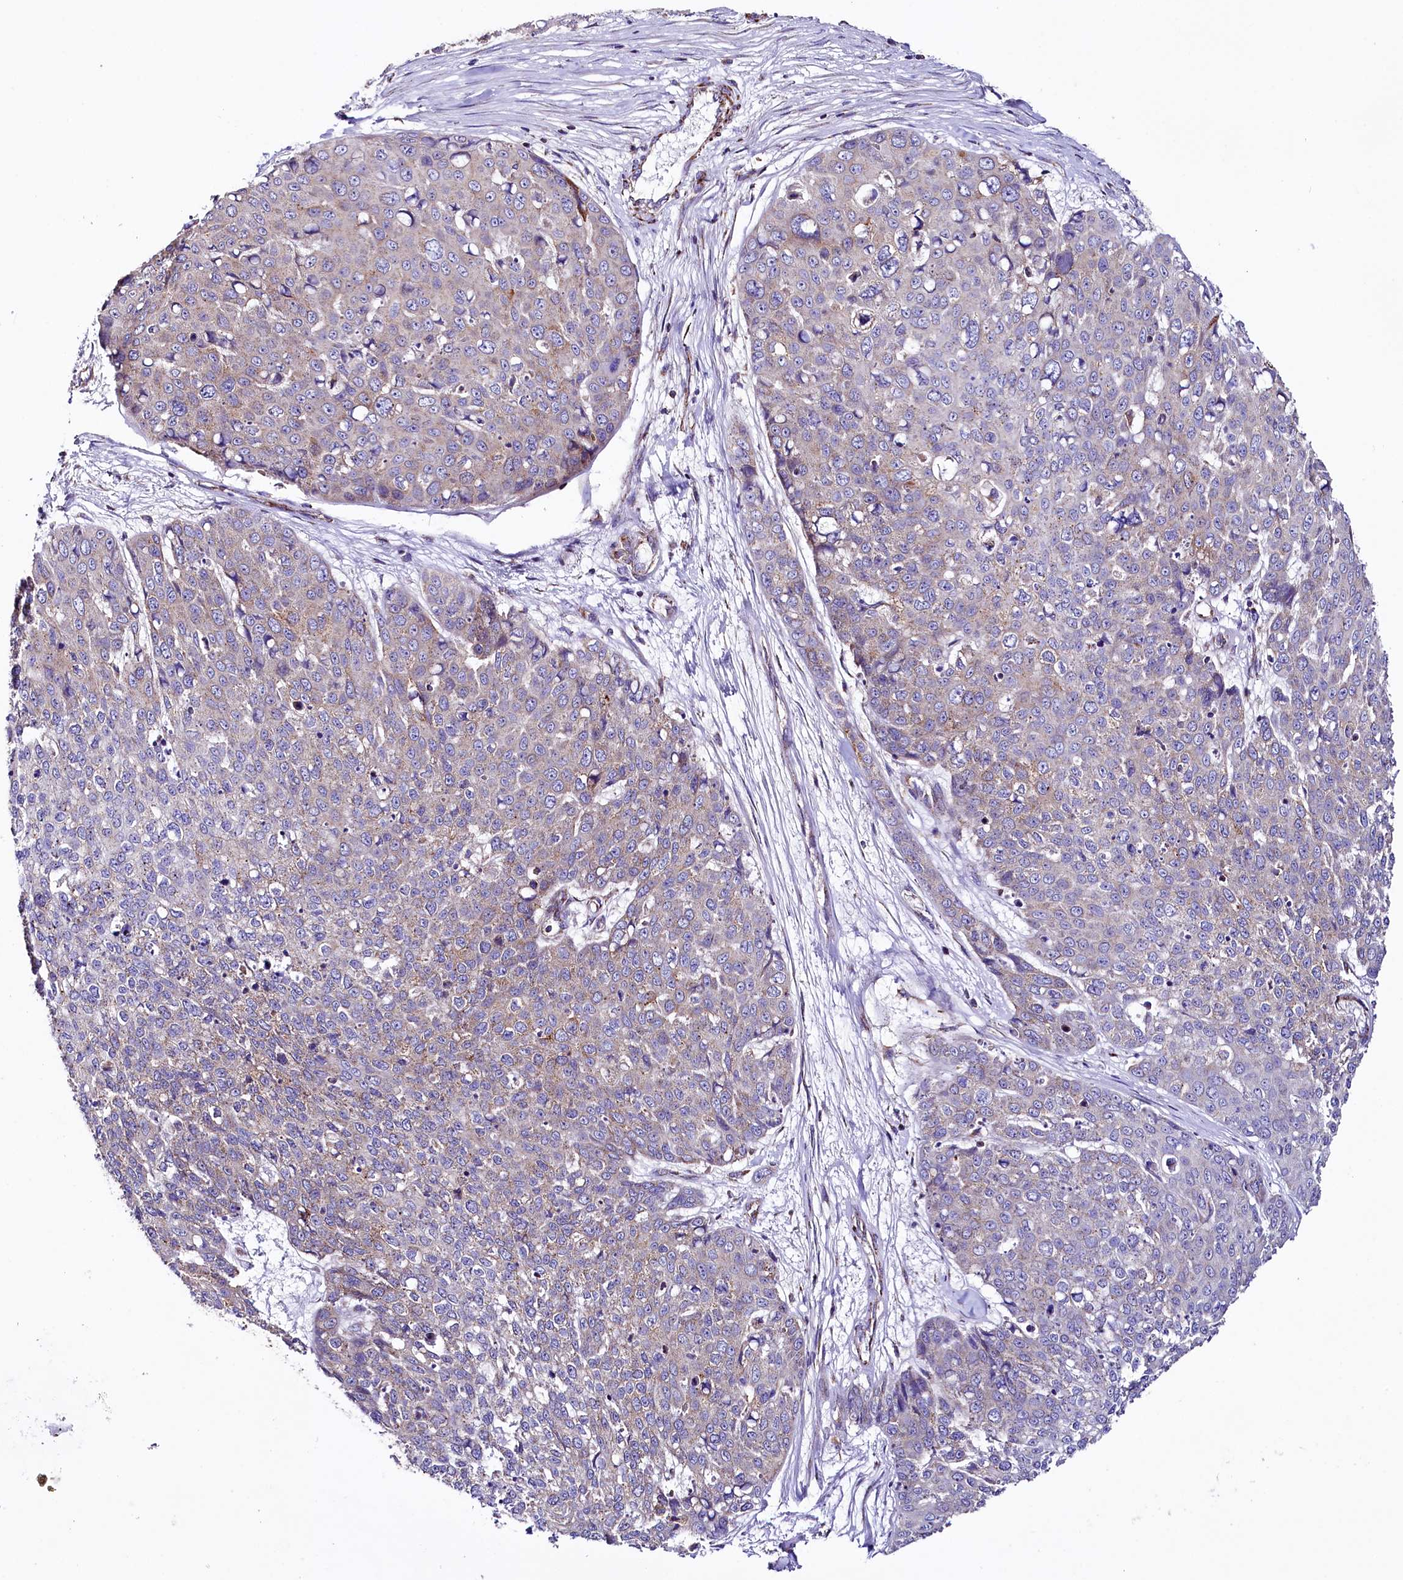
{"staining": {"intensity": "weak", "quantity": "<25%", "location": "cytoplasmic/membranous"}, "tissue": "skin cancer", "cell_type": "Tumor cells", "image_type": "cancer", "snomed": [{"axis": "morphology", "description": "Squamous cell carcinoma, NOS"}, {"axis": "topography", "description": "Skin"}], "caption": "High magnification brightfield microscopy of squamous cell carcinoma (skin) stained with DAB (3,3'-diaminobenzidine) (brown) and counterstained with hematoxylin (blue): tumor cells show no significant staining.", "gene": "APLP2", "patient": {"sex": "male", "age": 71}}